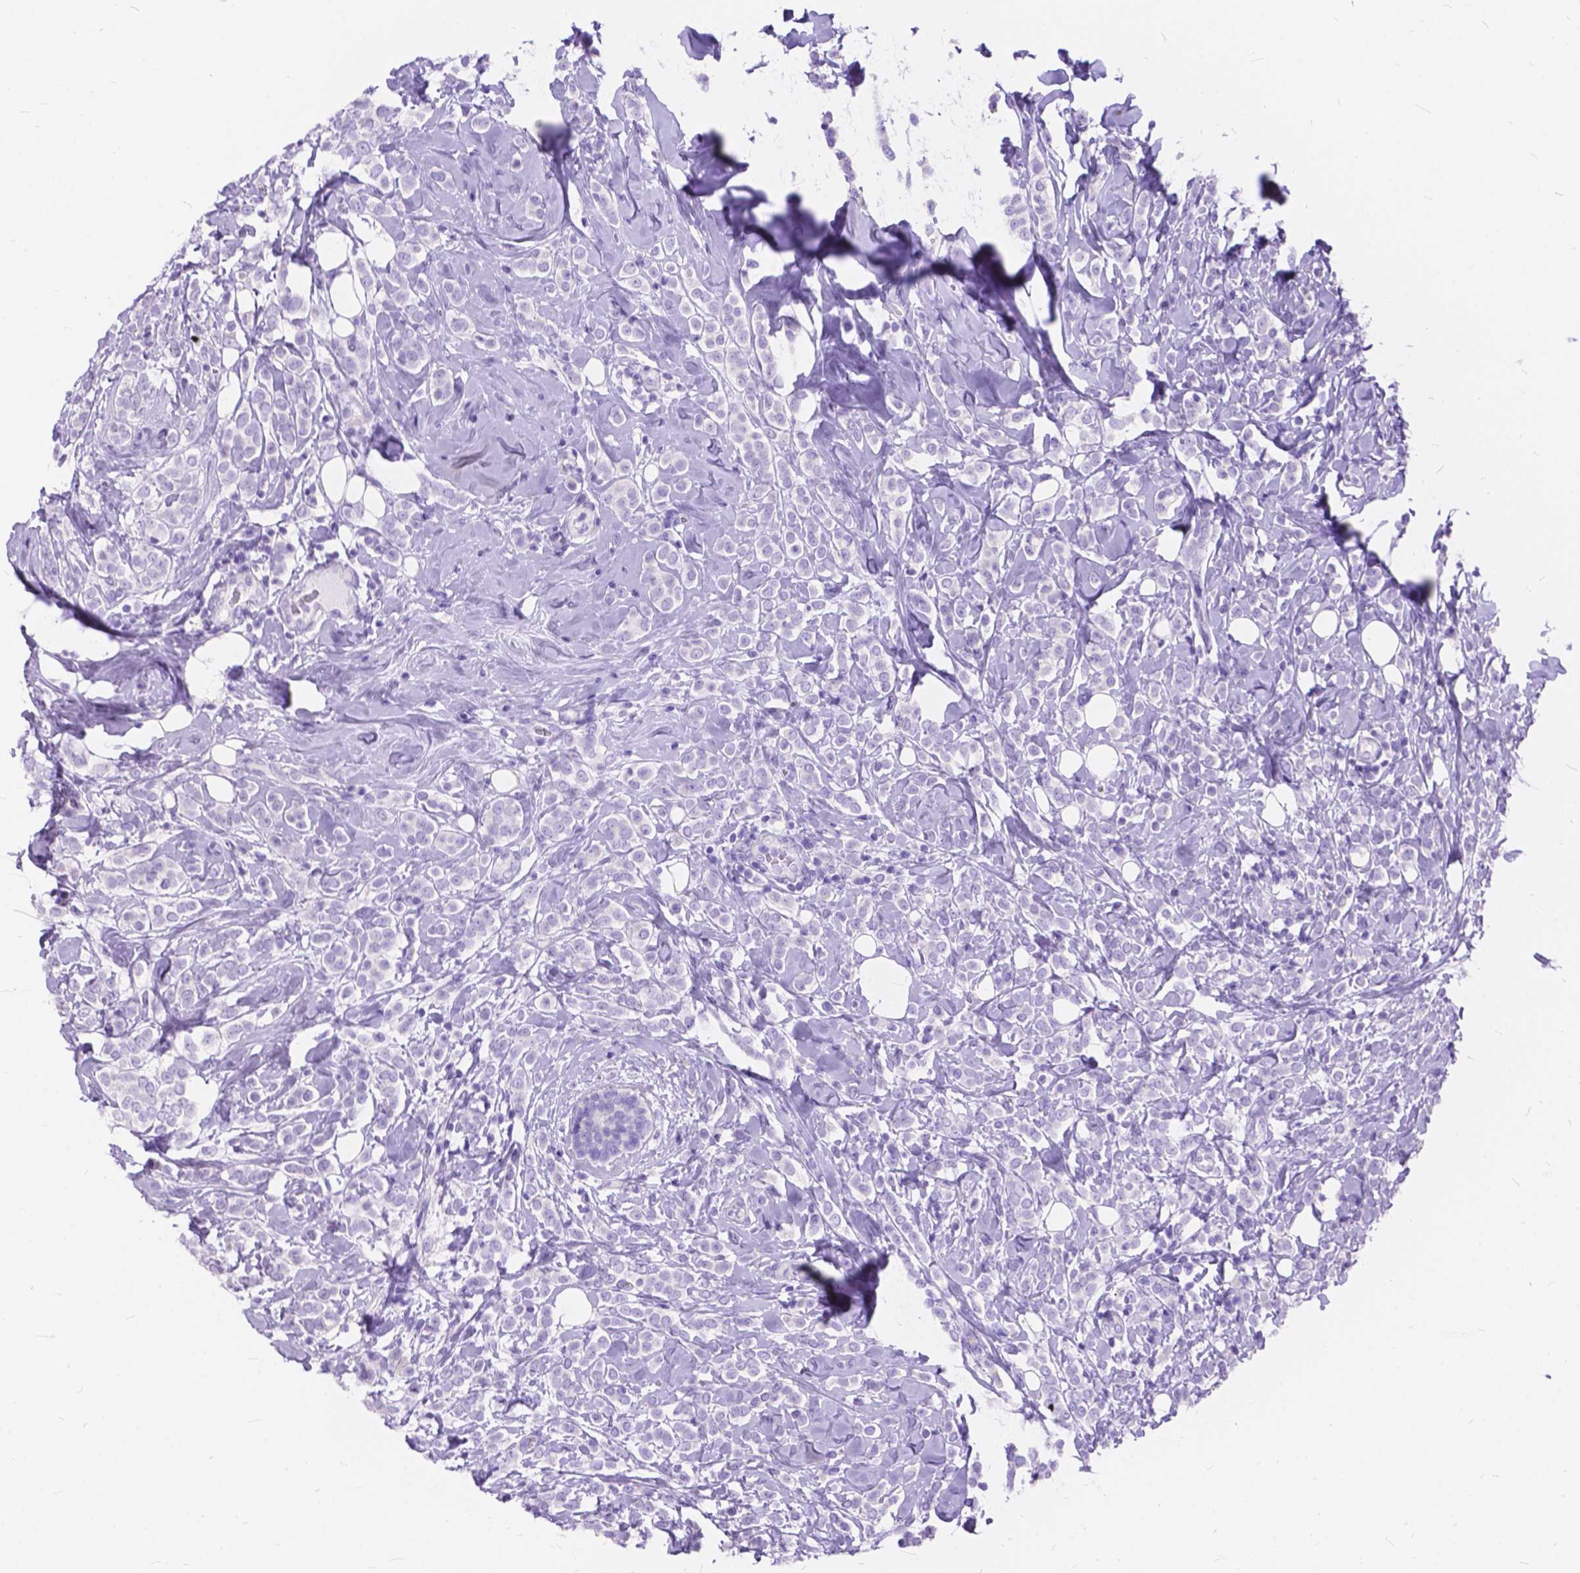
{"staining": {"intensity": "negative", "quantity": "none", "location": "none"}, "tissue": "breast cancer", "cell_type": "Tumor cells", "image_type": "cancer", "snomed": [{"axis": "morphology", "description": "Lobular carcinoma"}, {"axis": "topography", "description": "Breast"}], "caption": "Immunohistochemistry photomicrograph of breast lobular carcinoma stained for a protein (brown), which displays no expression in tumor cells.", "gene": "FOXL2", "patient": {"sex": "female", "age": 49}}